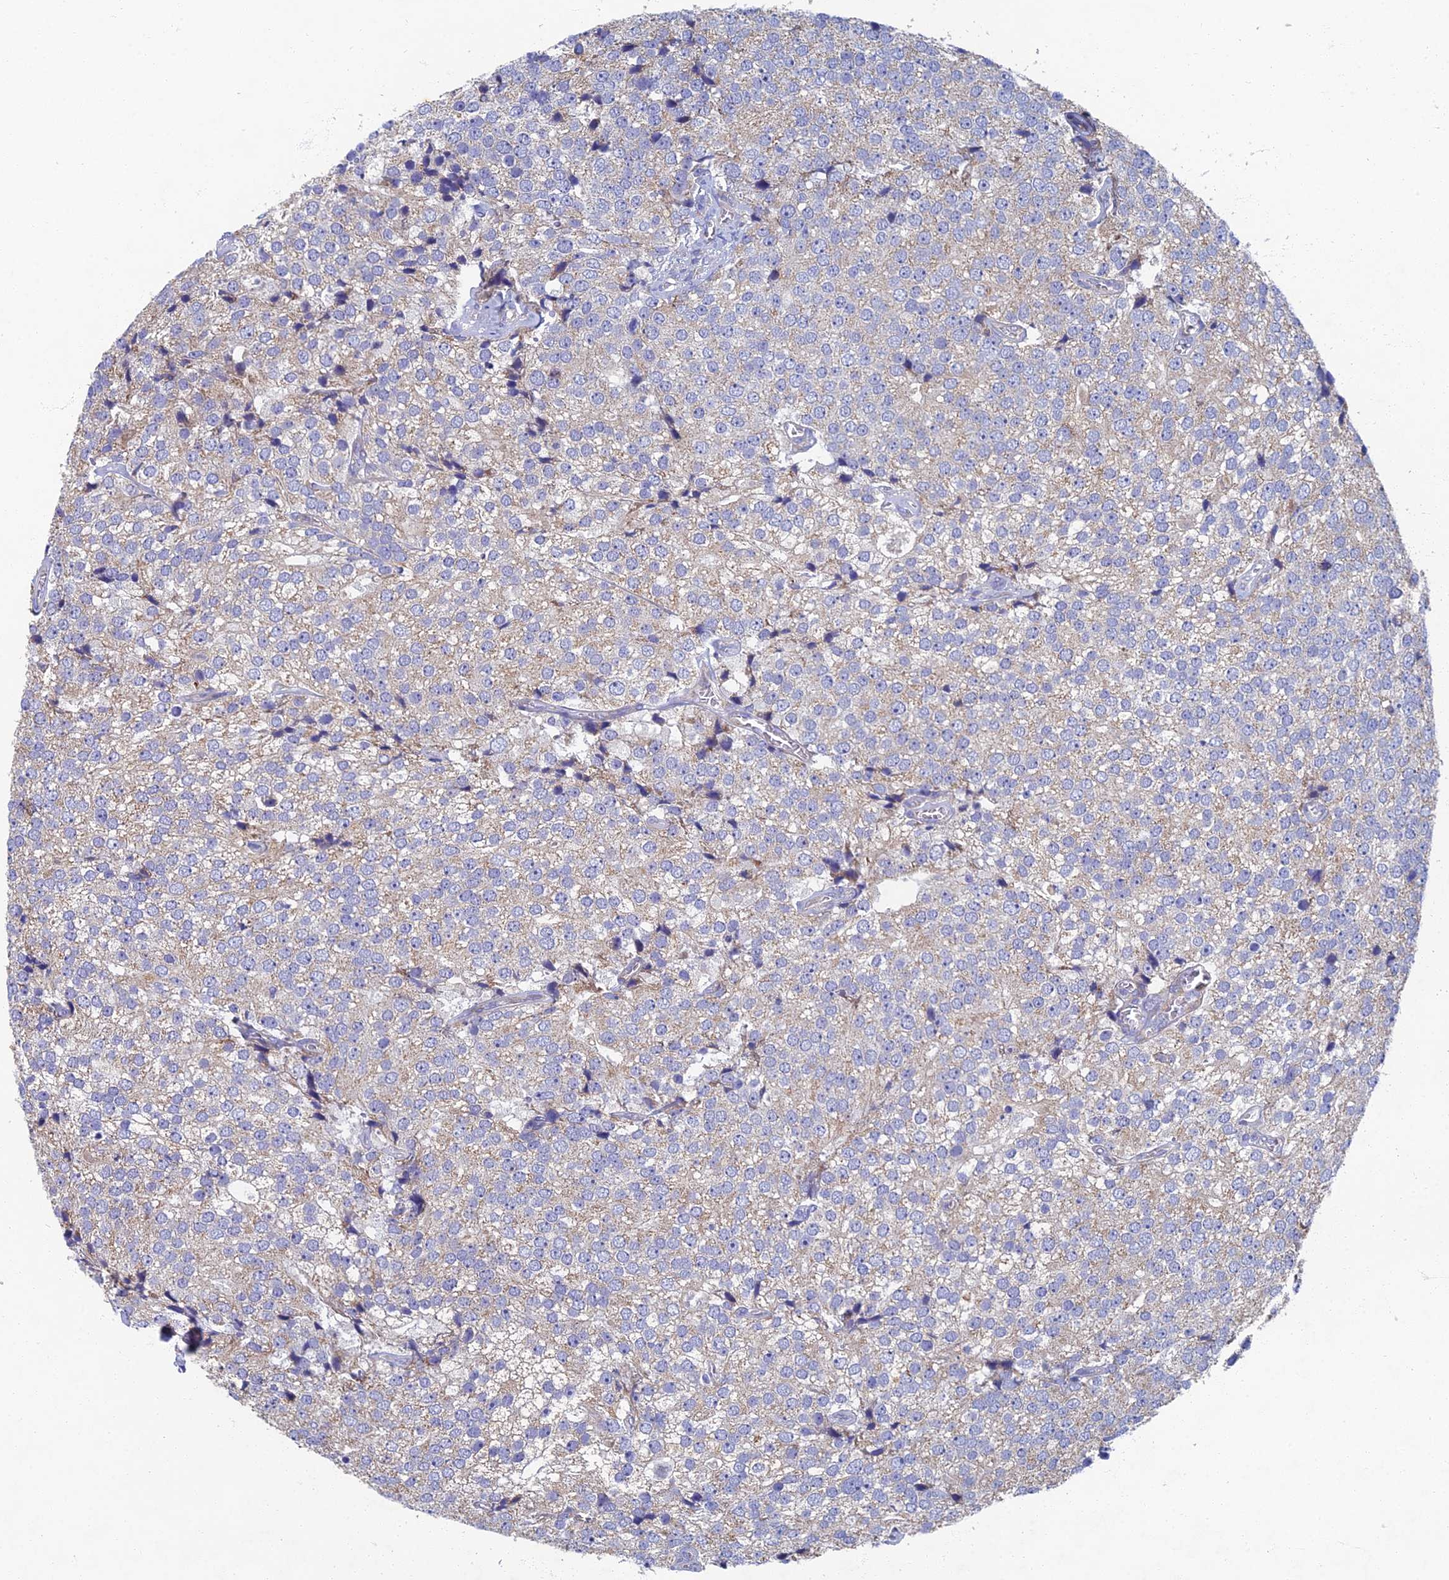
{"staining": {"intensity": "negative", "quantity": "none", "location": "none"}, "tissue": "prostate cancer", "cell_type": "Tumor cells", "image_type": "cancer", "snomed": [{"axis": "morphology", "description": "Adenocarcinoma, High grade"}, {"axis": "topography", "description": "Prostate"}], "caption": "DAB immunohistochemical staining of prostate high-grade adenocarcinoma shows no significant staining in tumor cells.", "gene": "RNASEK", "patient": {"sex": "male", "age": 49}}